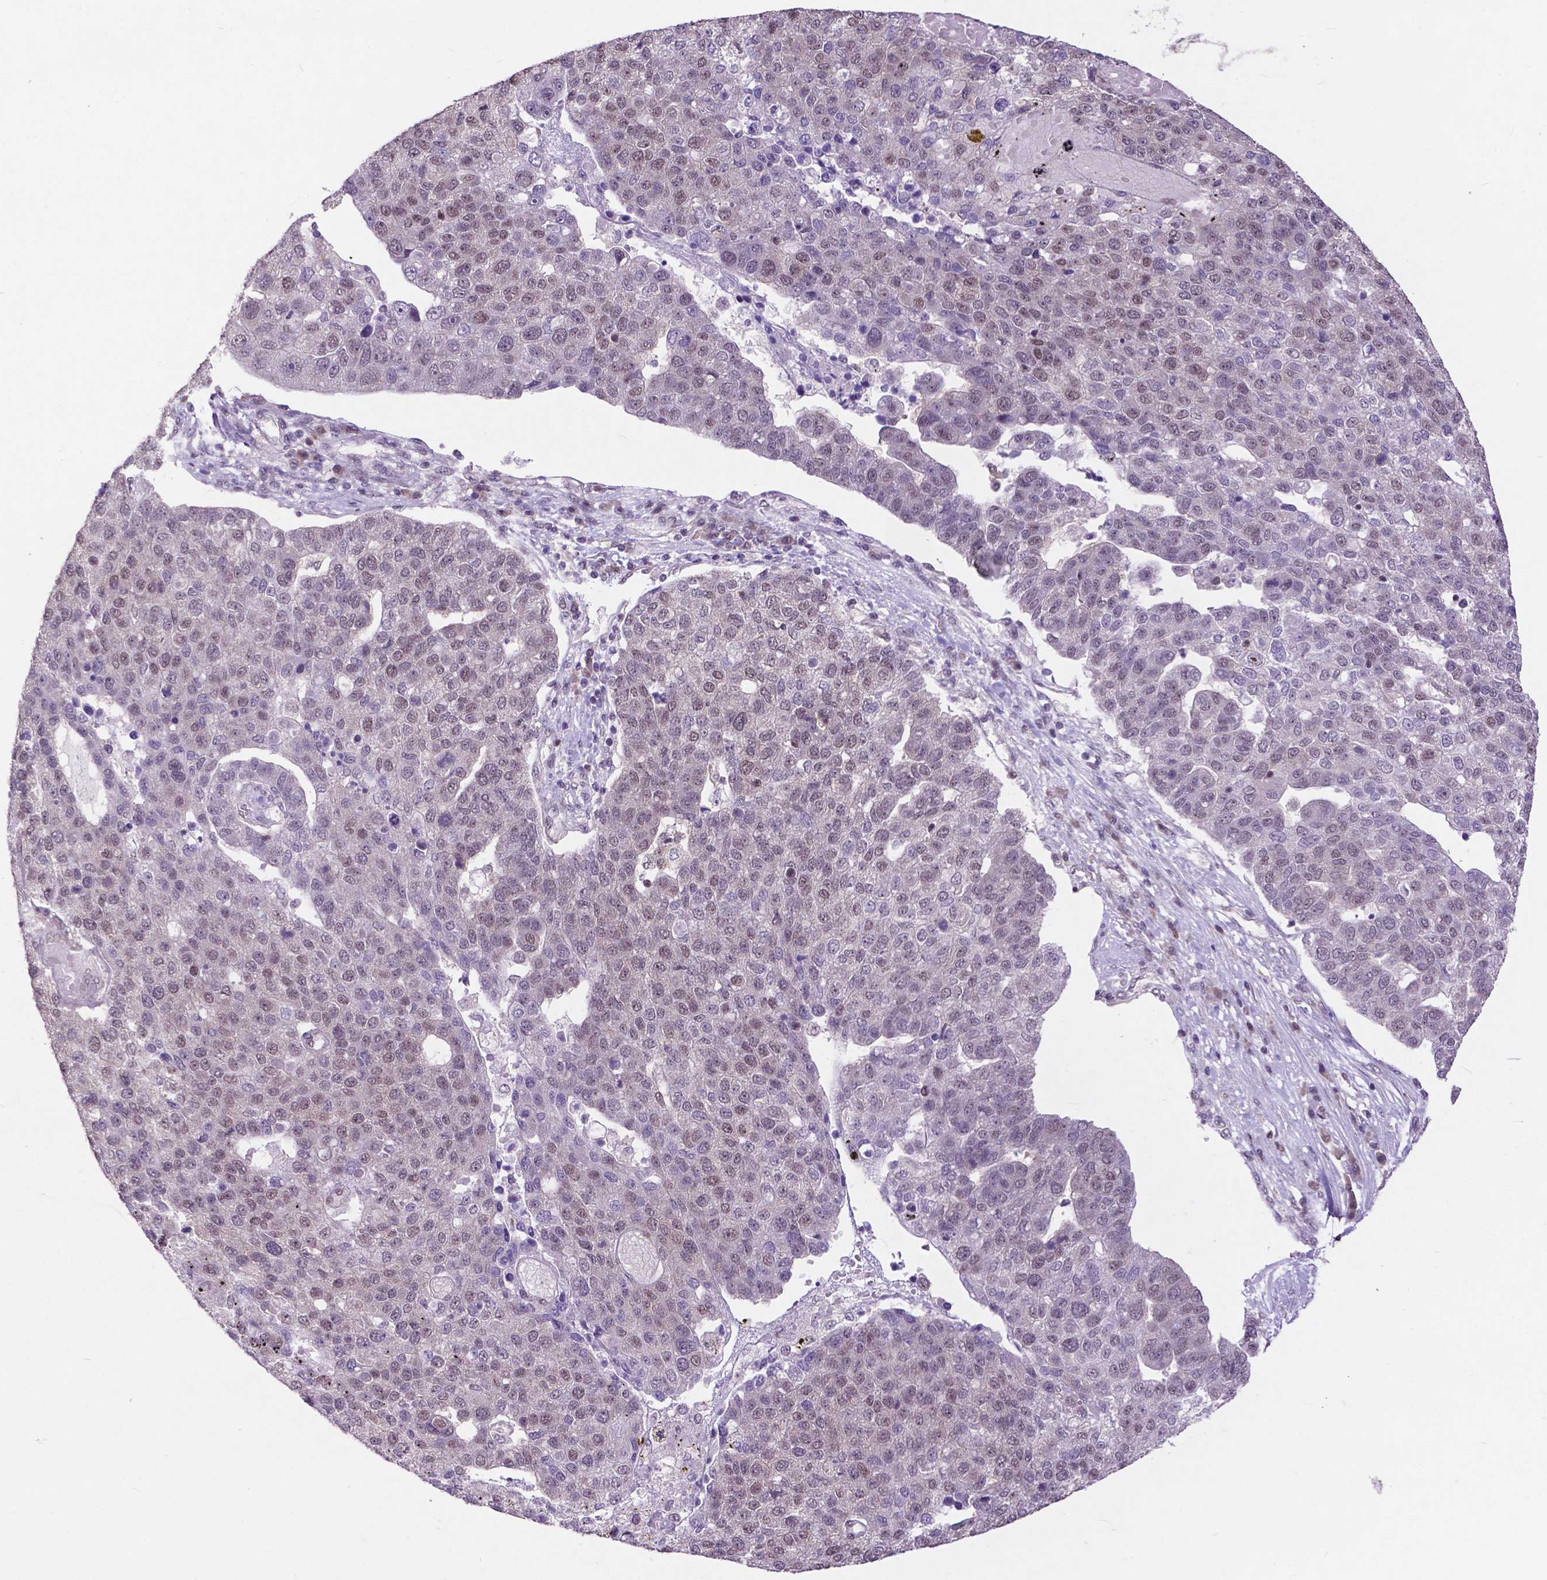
{"staining": {"intensity": "weak", "quantity": "<25%", "location": "nuclear"}, "tissue": "pancreatic cancer", "cell_type": "Tumor cells", "image_type": "cancer", "snomed": [{"axis": "morphology", "description": "Adenocarcinoma, NOS"}, {"axis": "topography", "description": "Pancreas"}], "caption": "High power microscopy photomicrograph of an immunohistochemistry image of pancreatic cancer (adenocarcinoma), revealing no significant positivity in tumor cells. Brightfield microscopy of IHC stained with DAB (brown) and hematoxylin (blue), captured at high magnification.", "gene": "FAF1", "patient": {"sex": "female", "age": 61}}